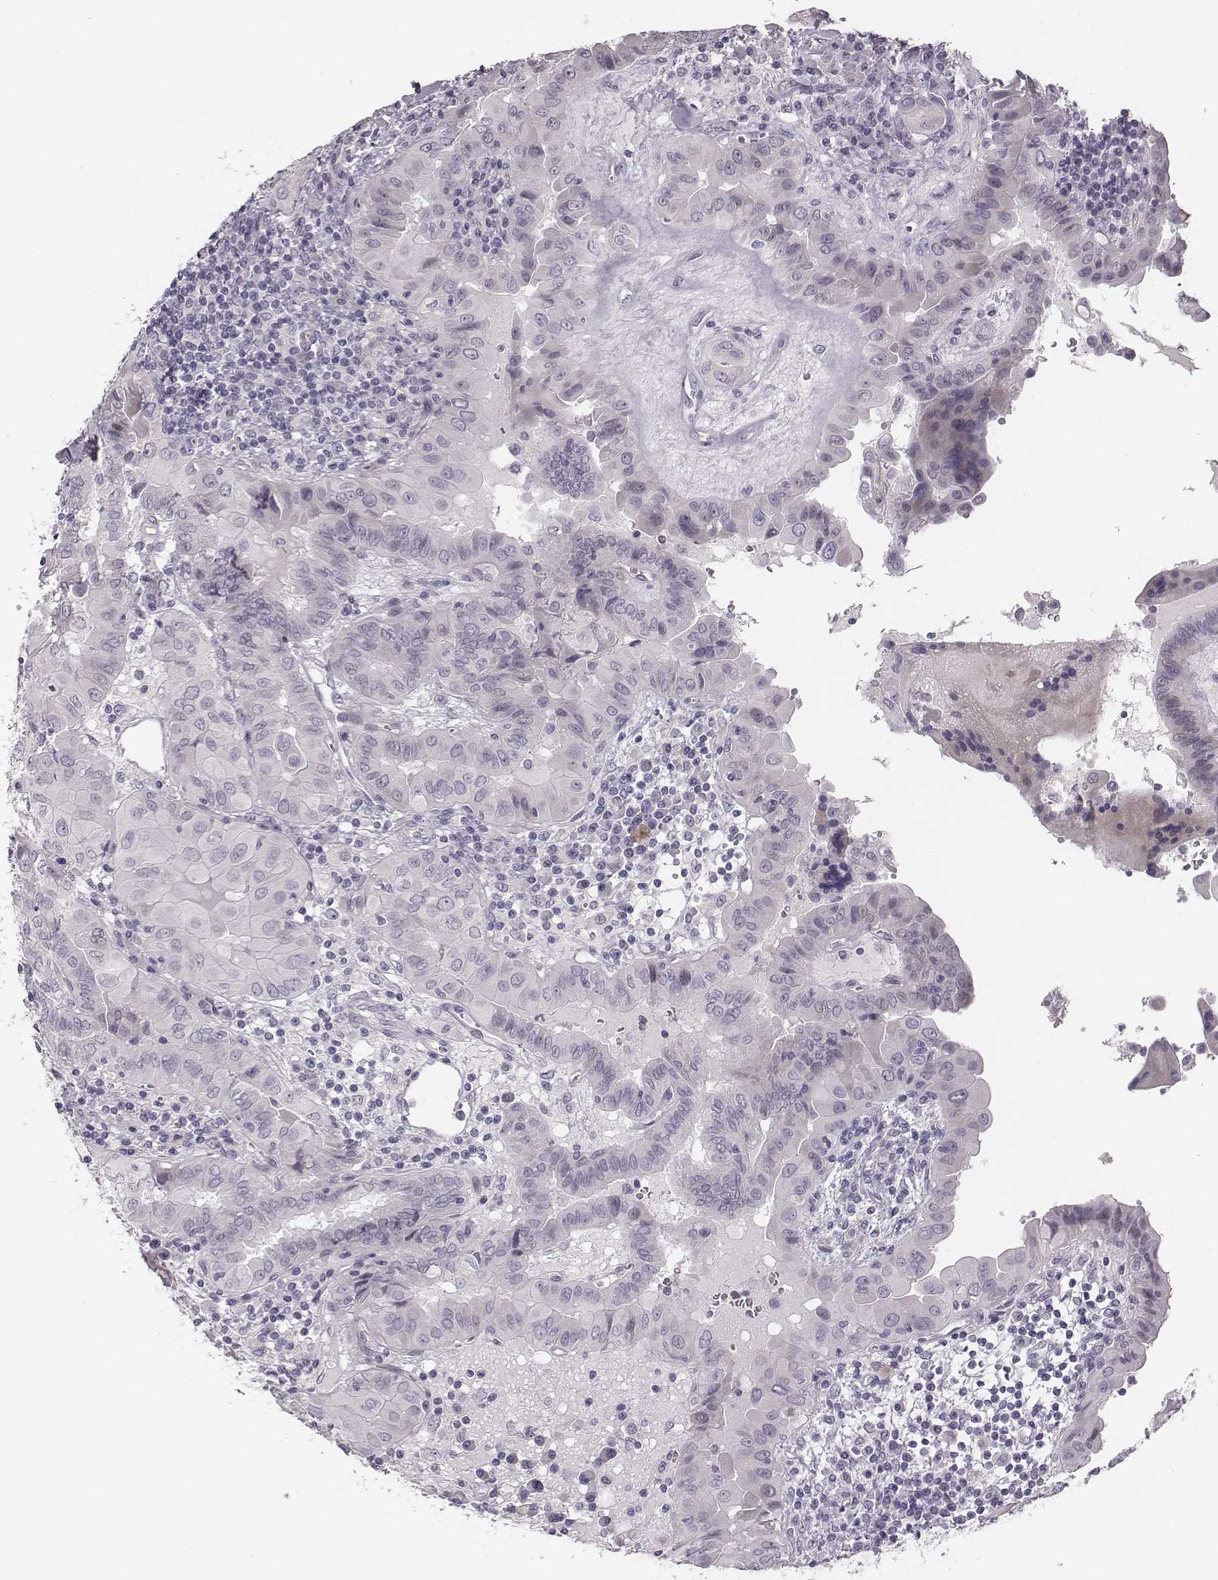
{"staining": {"intensity": "negative", "quantity": "none", "location": "none"}, "tissue": "thyroid cancer", "cell_type": "Tumor cells", "image_type": "cancer", "snomed": [{"axis": "morphology", "description": "Papillary adenocarcinoma, NOS"}, {"axis": "topography", "description": "Thyroid gland"}], "caption": "This is an immunohistochemistry photomicrograph of thyroid papillary adenocarcinoma. There is no expression in tumor cells.", "gene": "CACNG4", "patient": {"sex": "female", "age": 37}}